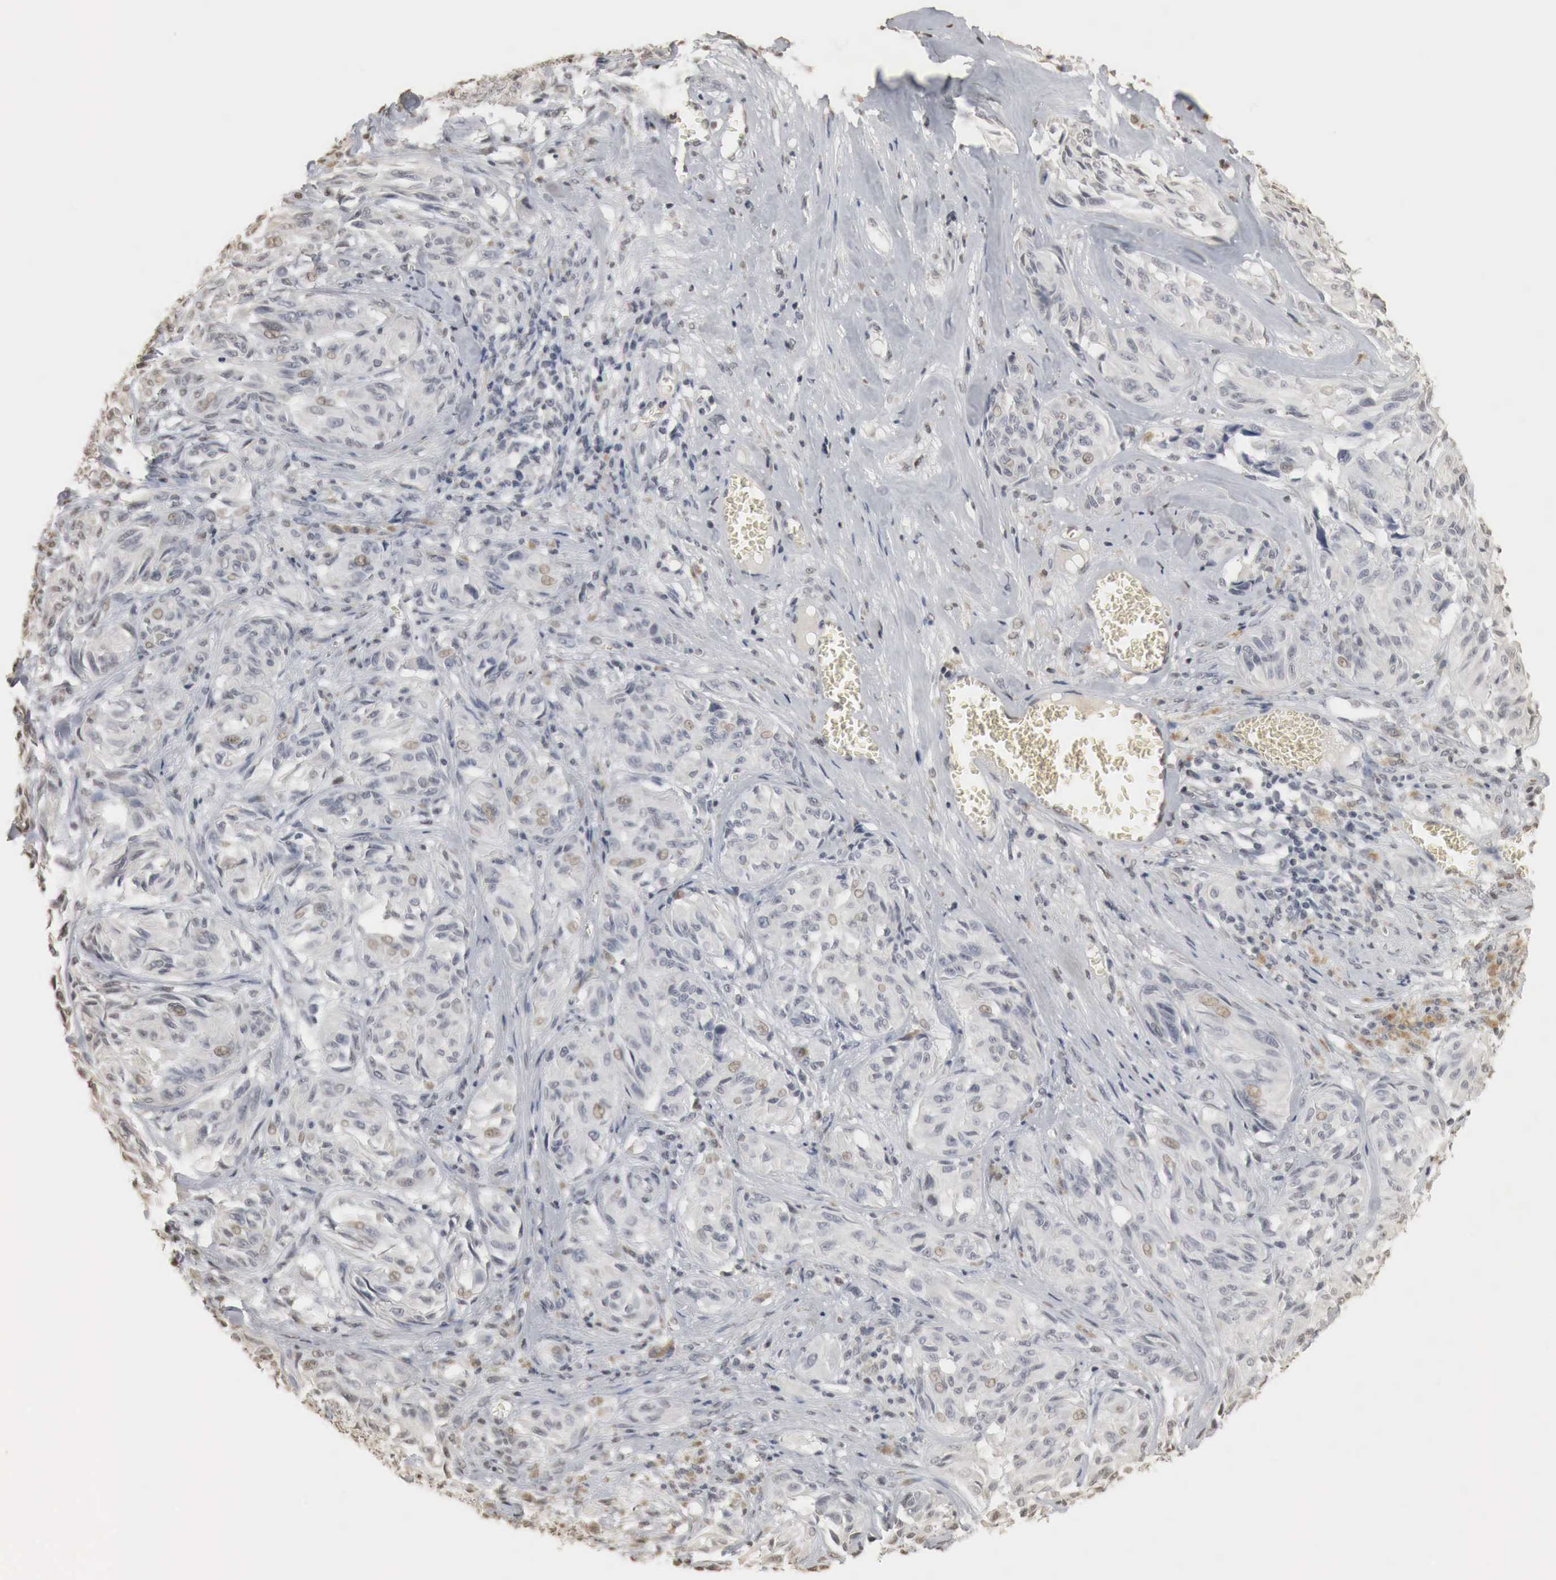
{"staining": {"intensity": "weak", "quantity": "<25%", "location": "cytoplasmic/membranous,nuclear"}, "tissue": "melanoma", "cell_type": "Tumor cells", "image_type": "cancer", "snomed": [{"axis": "morphology", "description": "Malignant melanoma, NOS"}, {"axis": "topography", "description": "Skin"}], "caption": "An immunohistochemistry photomicrograph of malignant melanoma is shown. There is no staining in tumor cells of malignant melanoma.", "gene": "ERBB4", "patient": {"sex": "male", "age": 54}}